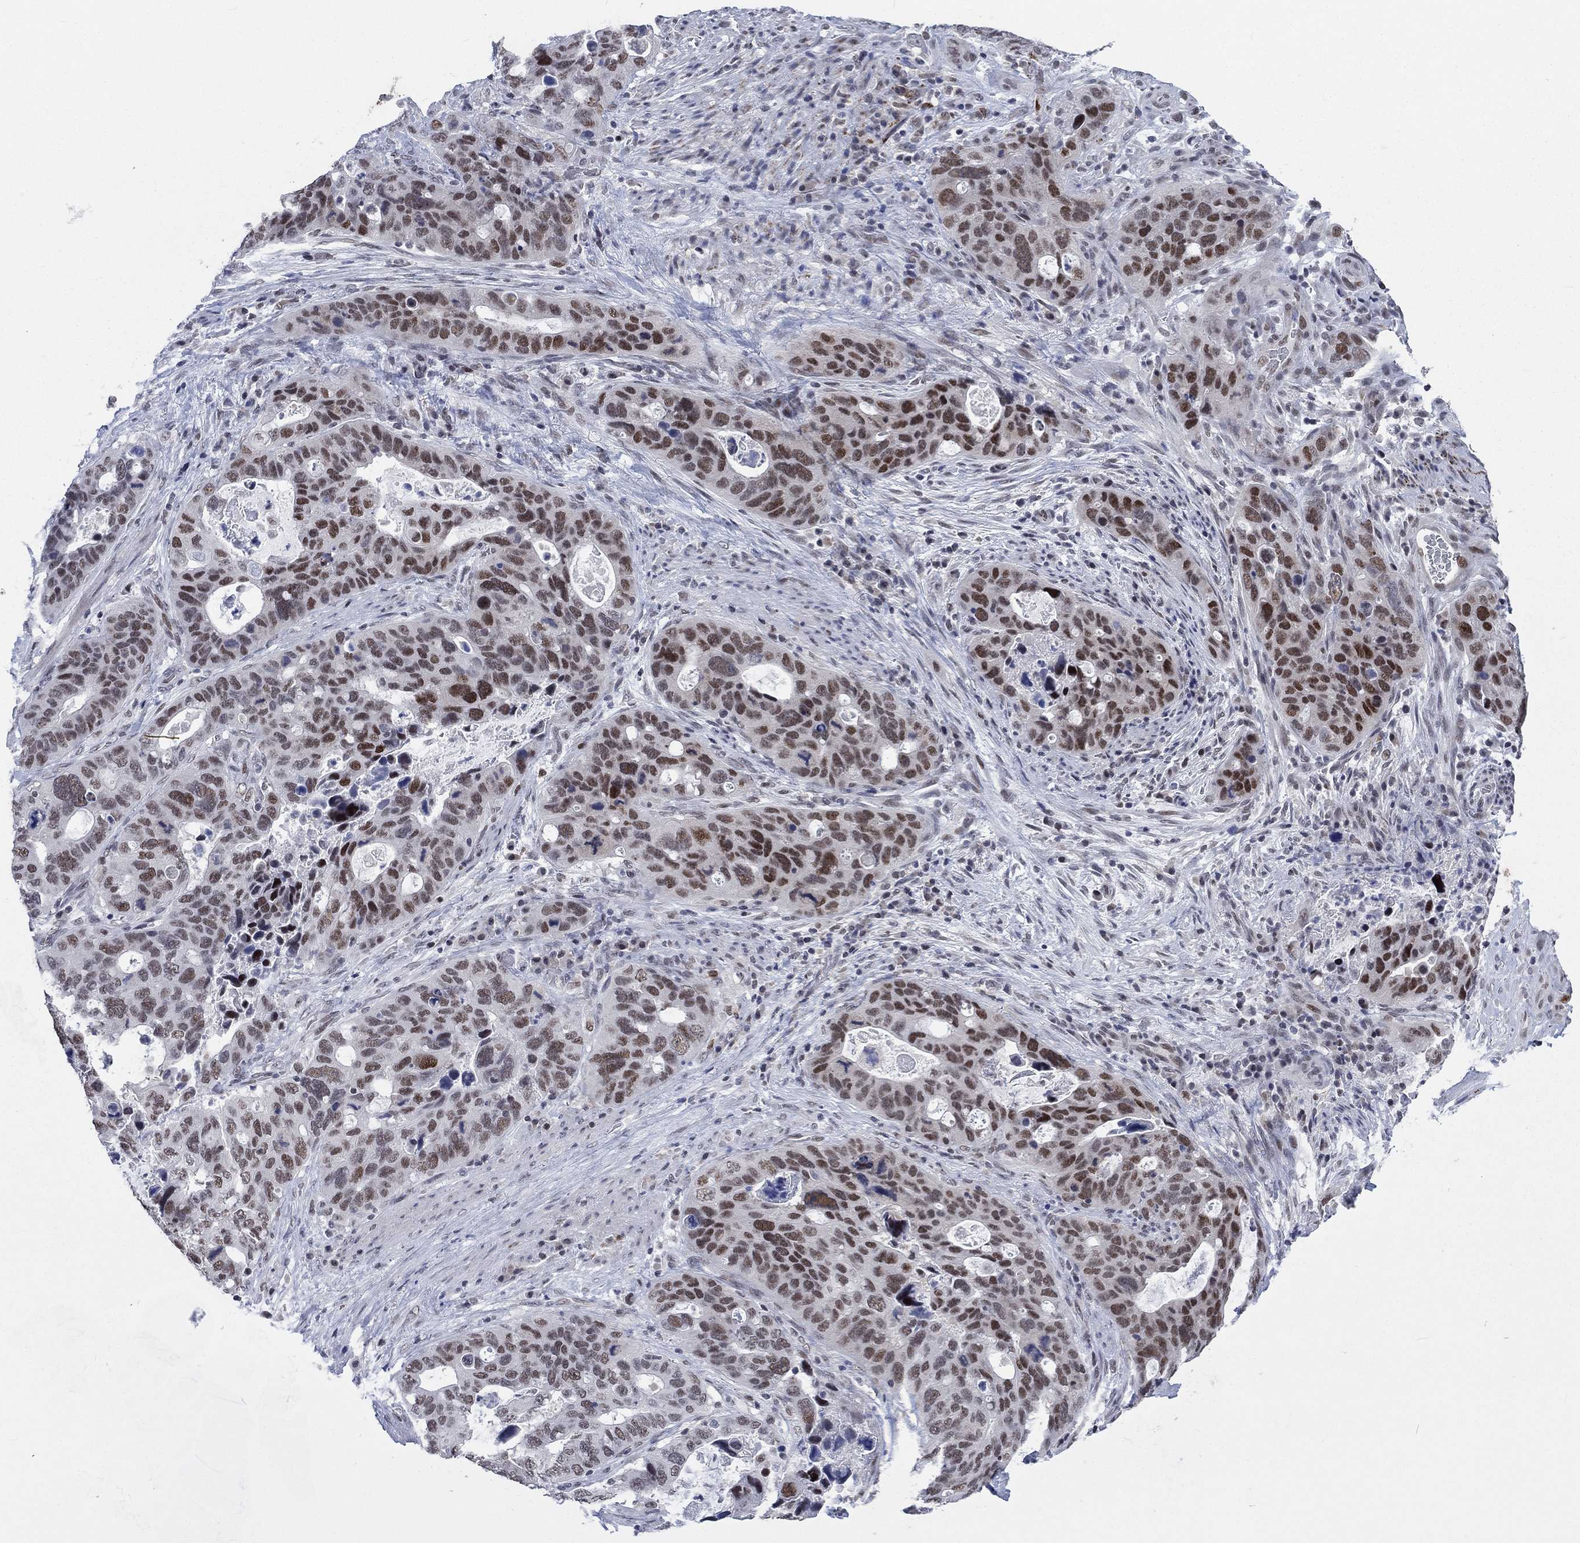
{"staining": {"intensity": "strong", "quantity": "25%-75%", "location": "nuclear"}, "tissue": "stomach cancer", "cell_type": "Tumor cells", "image_type": "cancer", "snomed": [{"axis": "morphology", "description": "Adenocarcinoma, NOS"}, {"axis": "topography", "description": "Stomach"}], "caption": "Strong nuclear protein staining is identified in approximately 25%-75% of tumor cells in stomach cancer (adenocarcinoma).", "gene": "HCFC1", "patient": {"sex": "male", "age": 54}}